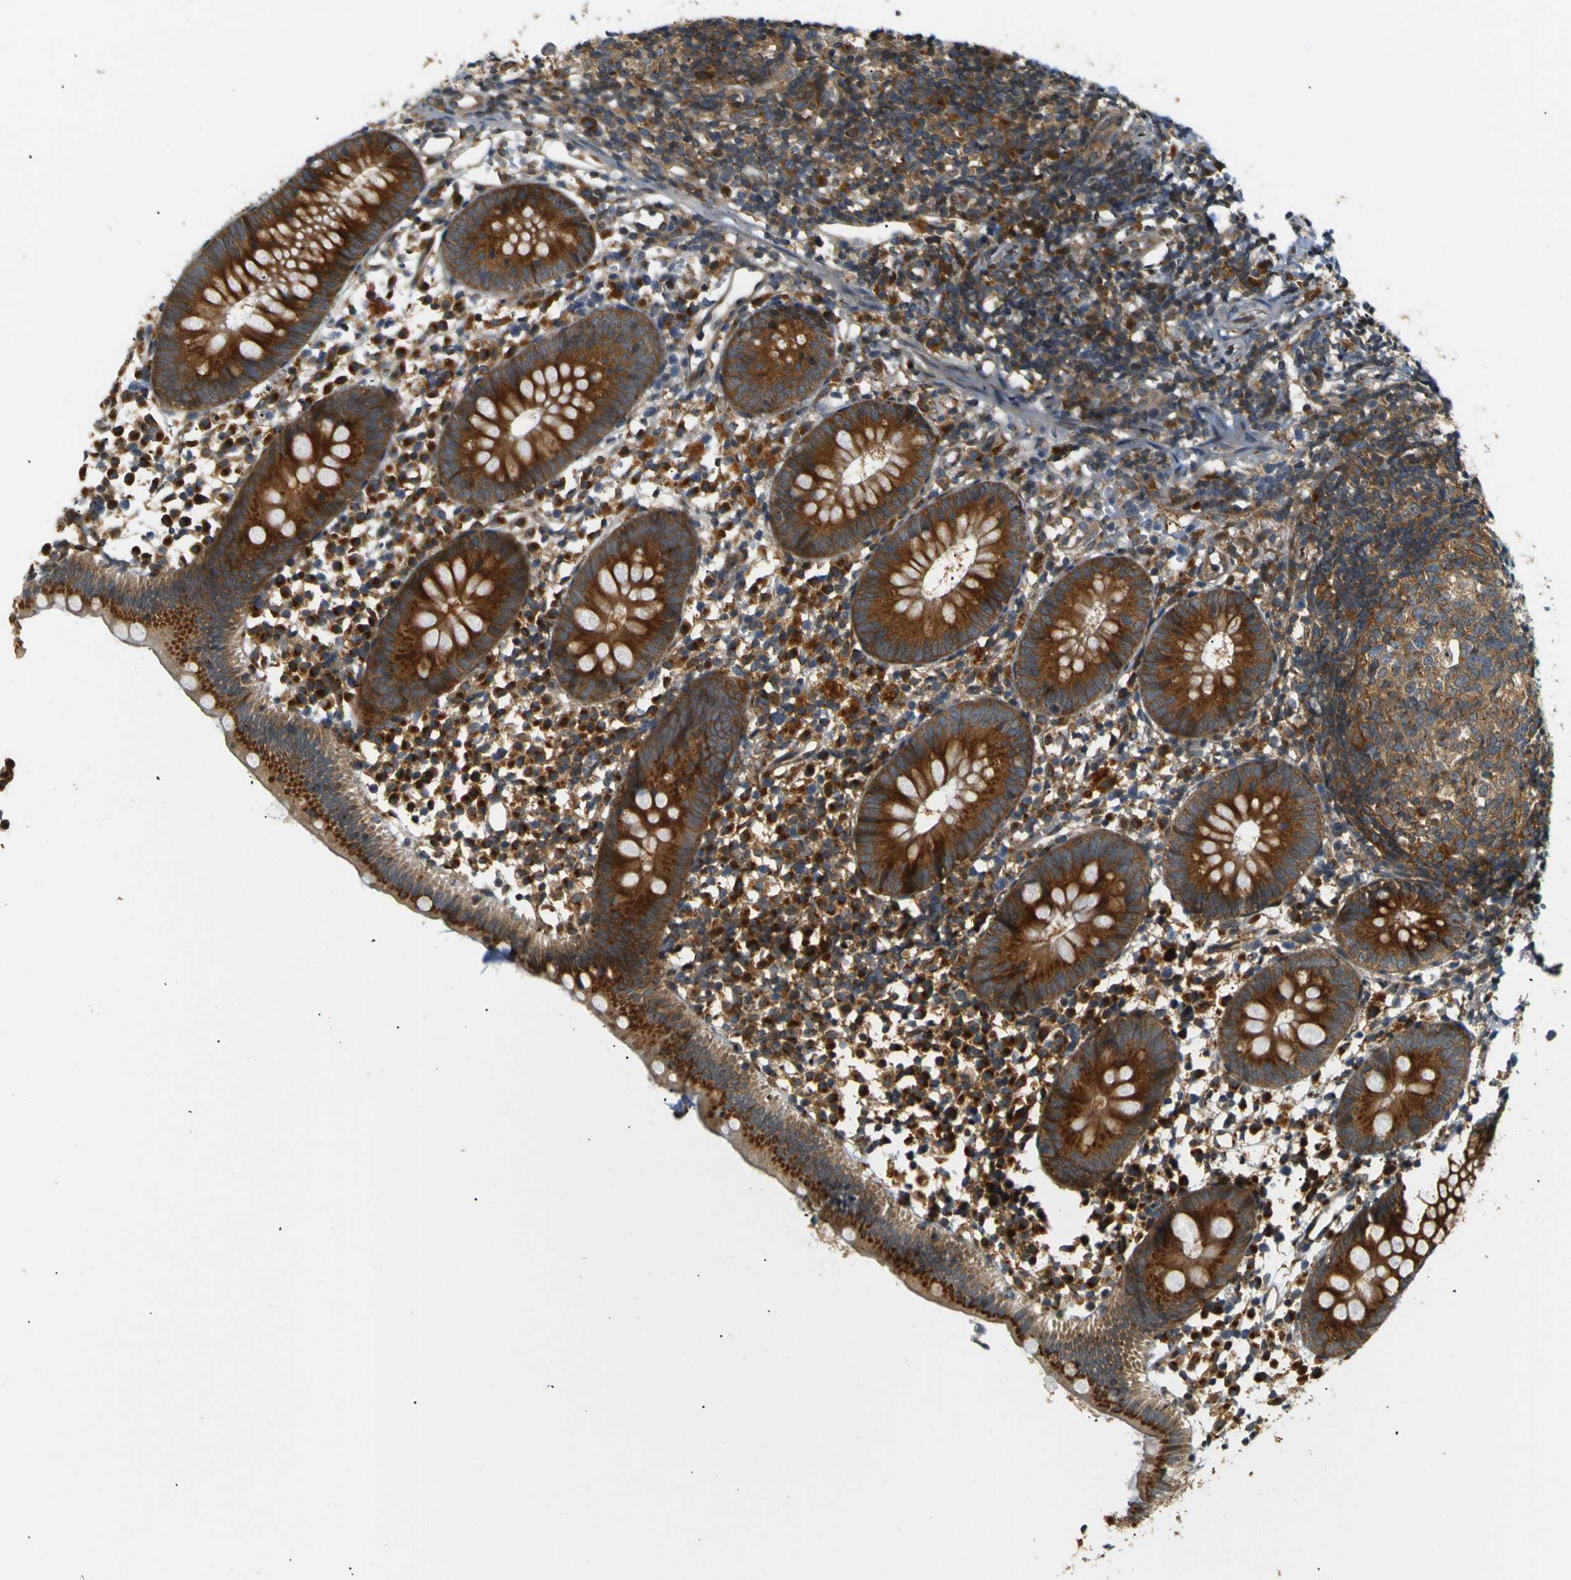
{"staining": {"intensity": "strong", "quantity": ">75%", "location": "cytoplasmic/membranous"}, "tissue": "appendix", "cell_type": "Glandular cells", "image_type": "normal", "snomed": [{"axis": "morphology", "description": "Normal tissue, NOS"}, {"axis": "topography", "description": "Appendix"}], "caption": "Appendix stained with a brown dye exhibits strong cytoplasmic/membranous positive positivity in approximately >75% of glandular cells.", "gene": "ABCE1", "patient": {"sex": "female", "age": 20}}